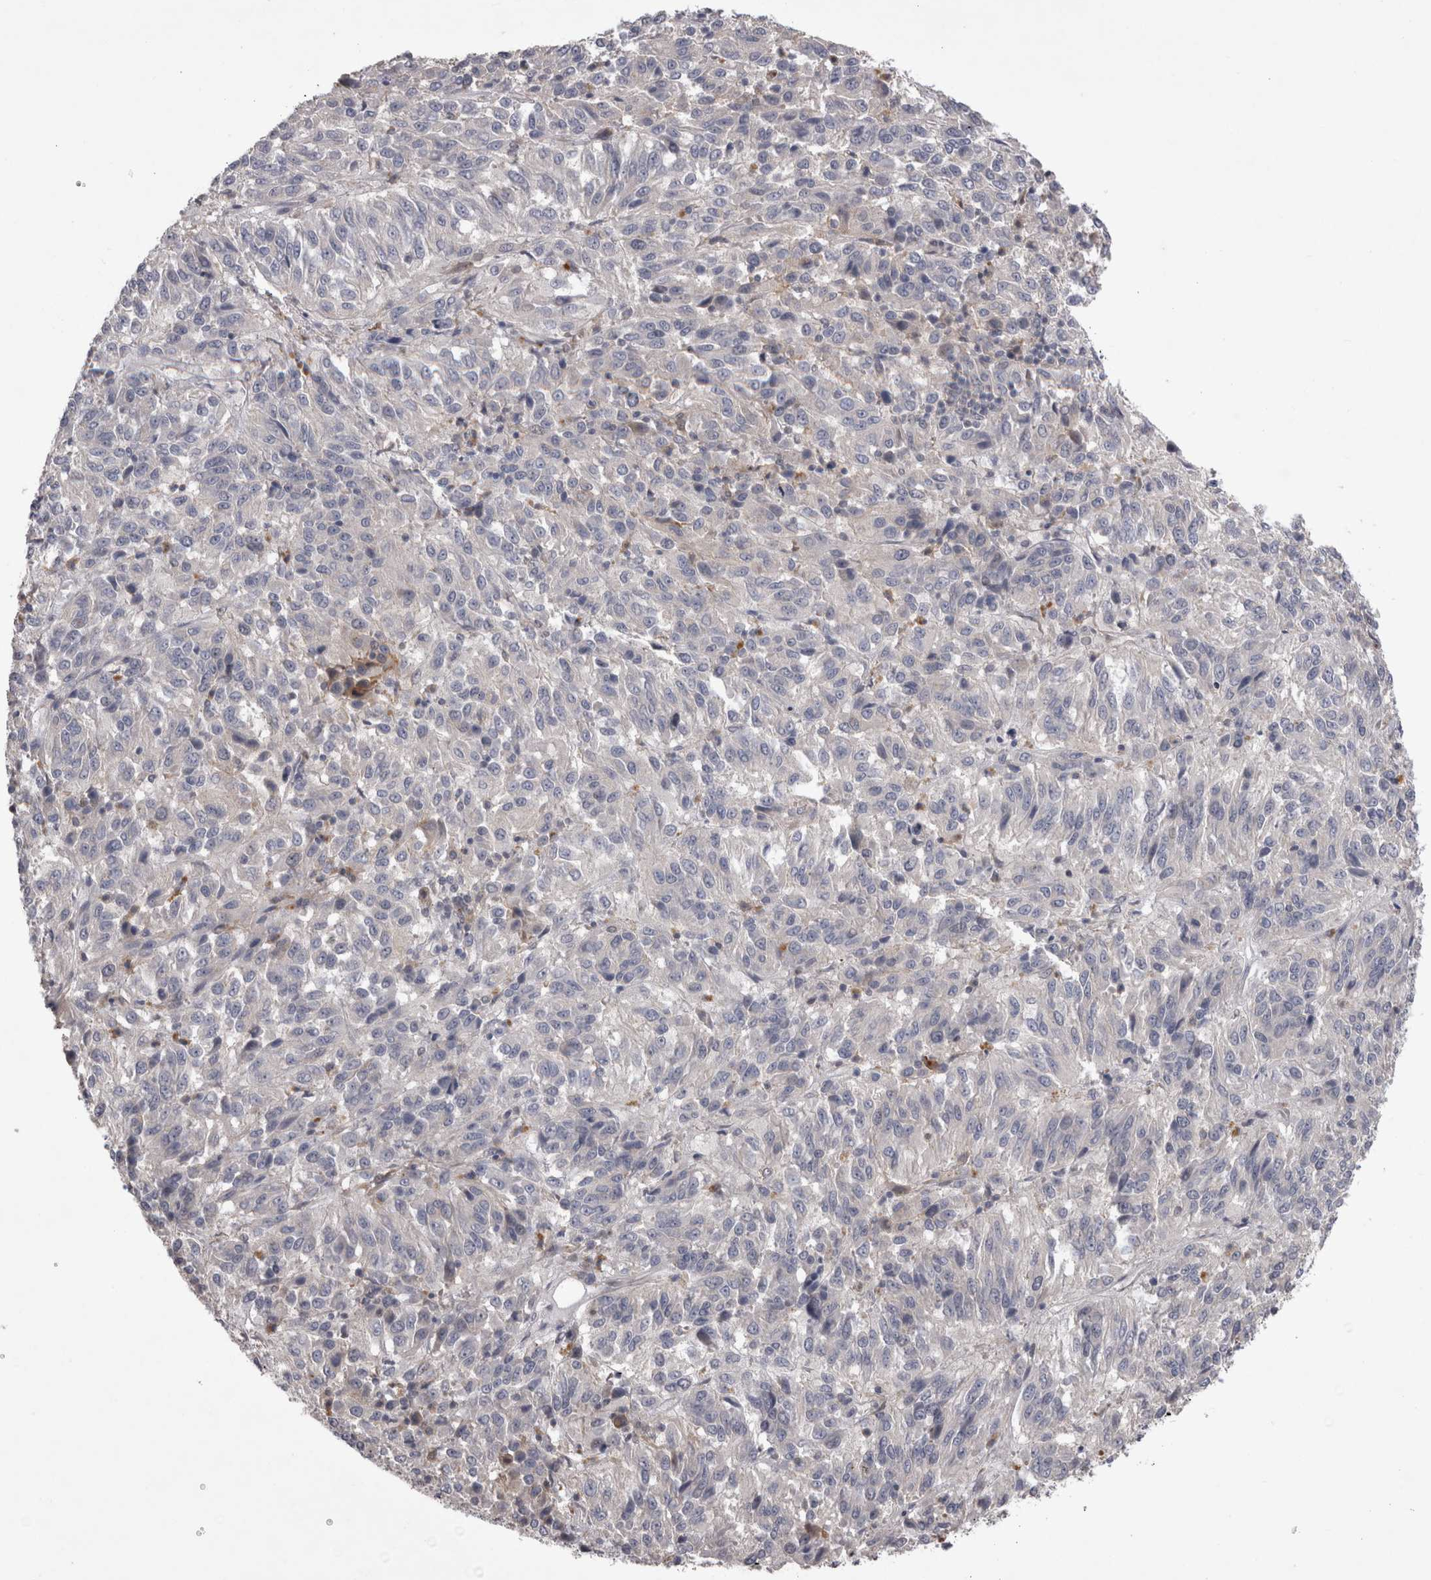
{"staining": {"intensity": "negative", "quantity": "none", "location": "none"}, "tissue": "melanoma", "cell_type": "Tumor cells", "image_type": "cancer", "snomed": [{"axis": "morphology", "description": "Malignant melanoma, Metastatic site"}, {"axis": "topography", "description": "Lung"}], "caption": "A high-resolution photomicrograph shows immunohistochemistry (IHC) staining of malignant melanoma (metastatic site), which demonstrates no significant staining in tumor cells.", "gene": "CTBS", "patient": {"sex": "male", "age": 64}}